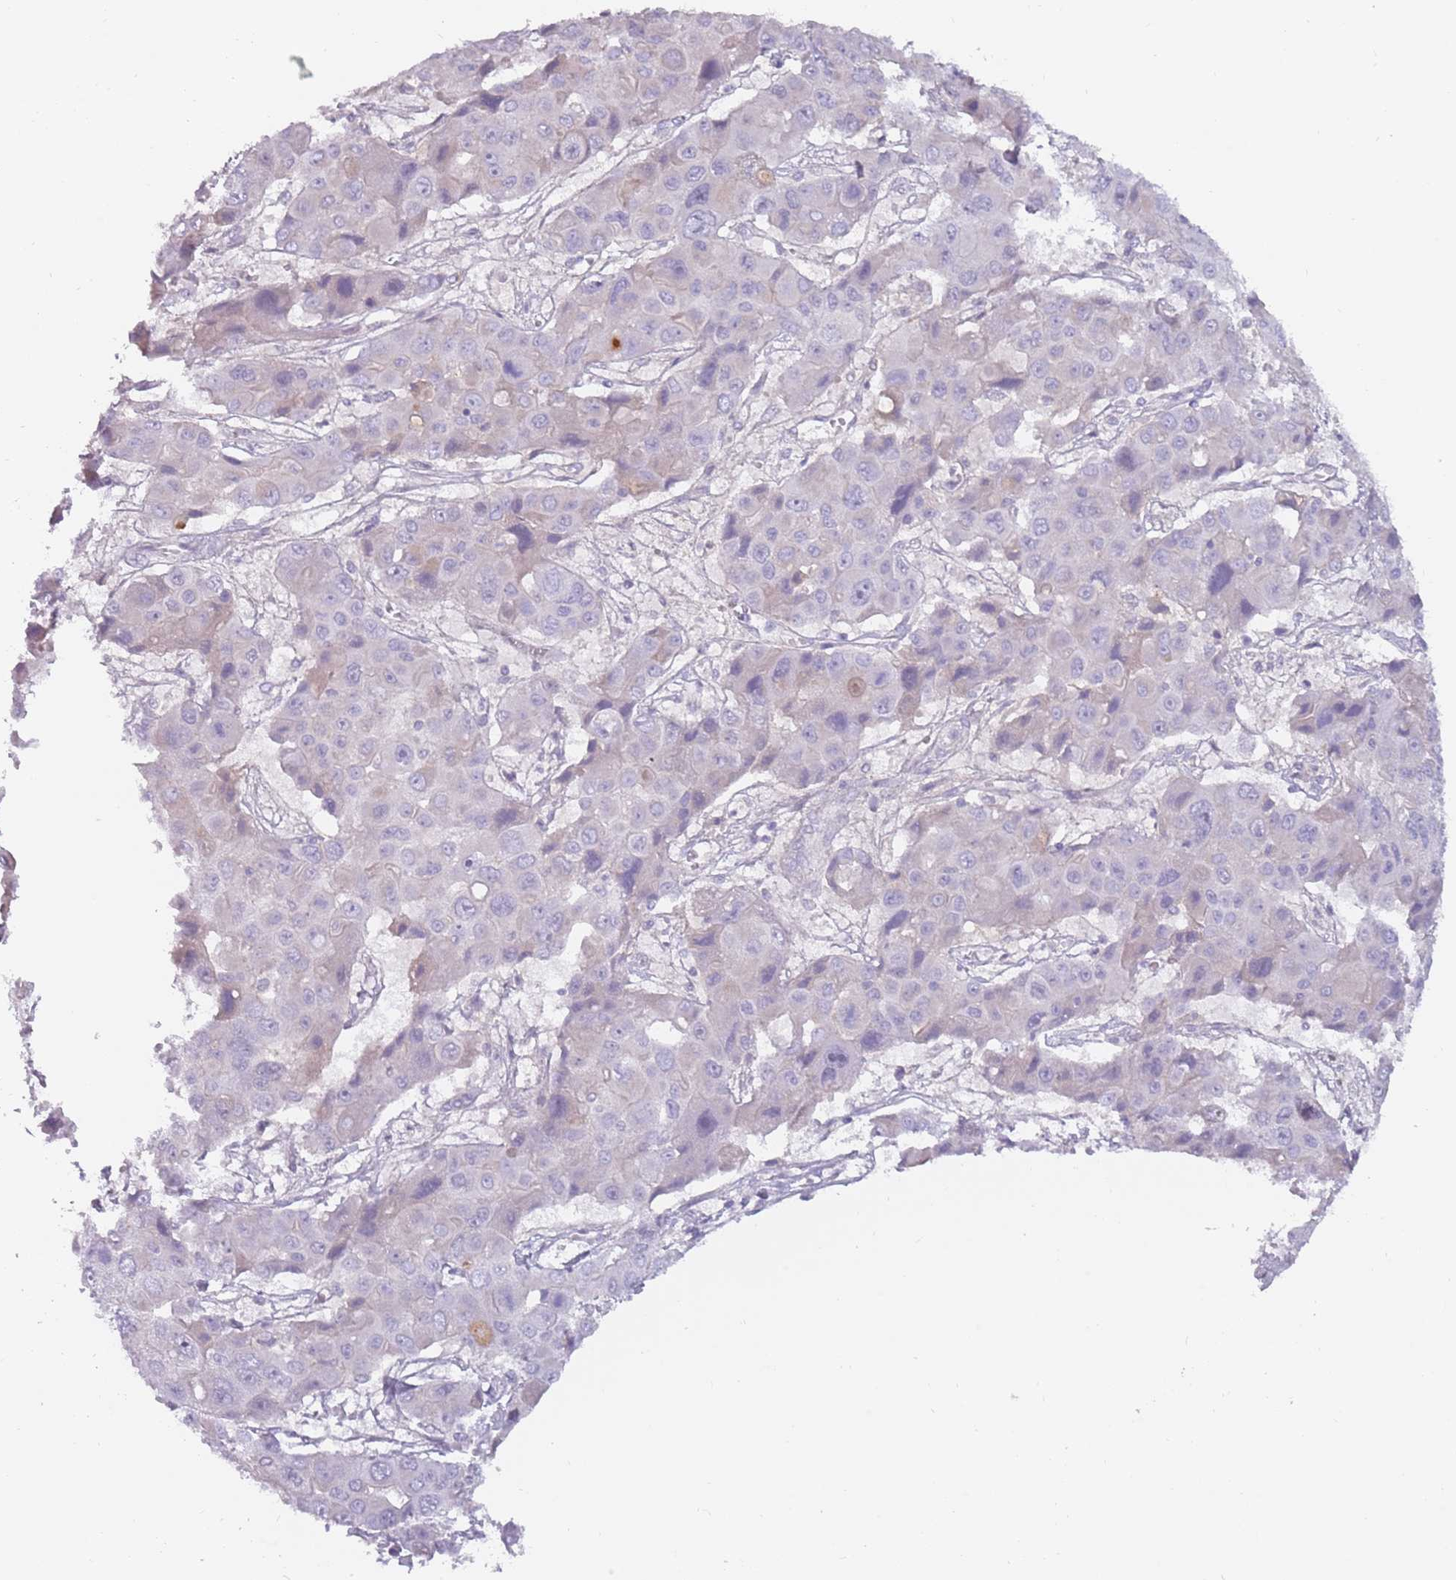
{"staining": {"intensity": "negative", "quantity": "none", "location": "none"}, "tissue": "liver cancer", "cell_type": "Tumor cells", "image_type": "cancer", "snomed": [{"axis": "morphology", "description": "Cholangiocarcinoma"}, {"axis": "topography", "description": "Liver"}], "caption": "A micrograph of human liver cholangiocarcinoma is negative for staining in tumor cells.", "gene": "DDX4", "patient": {"sex": "male", "age": 67}}